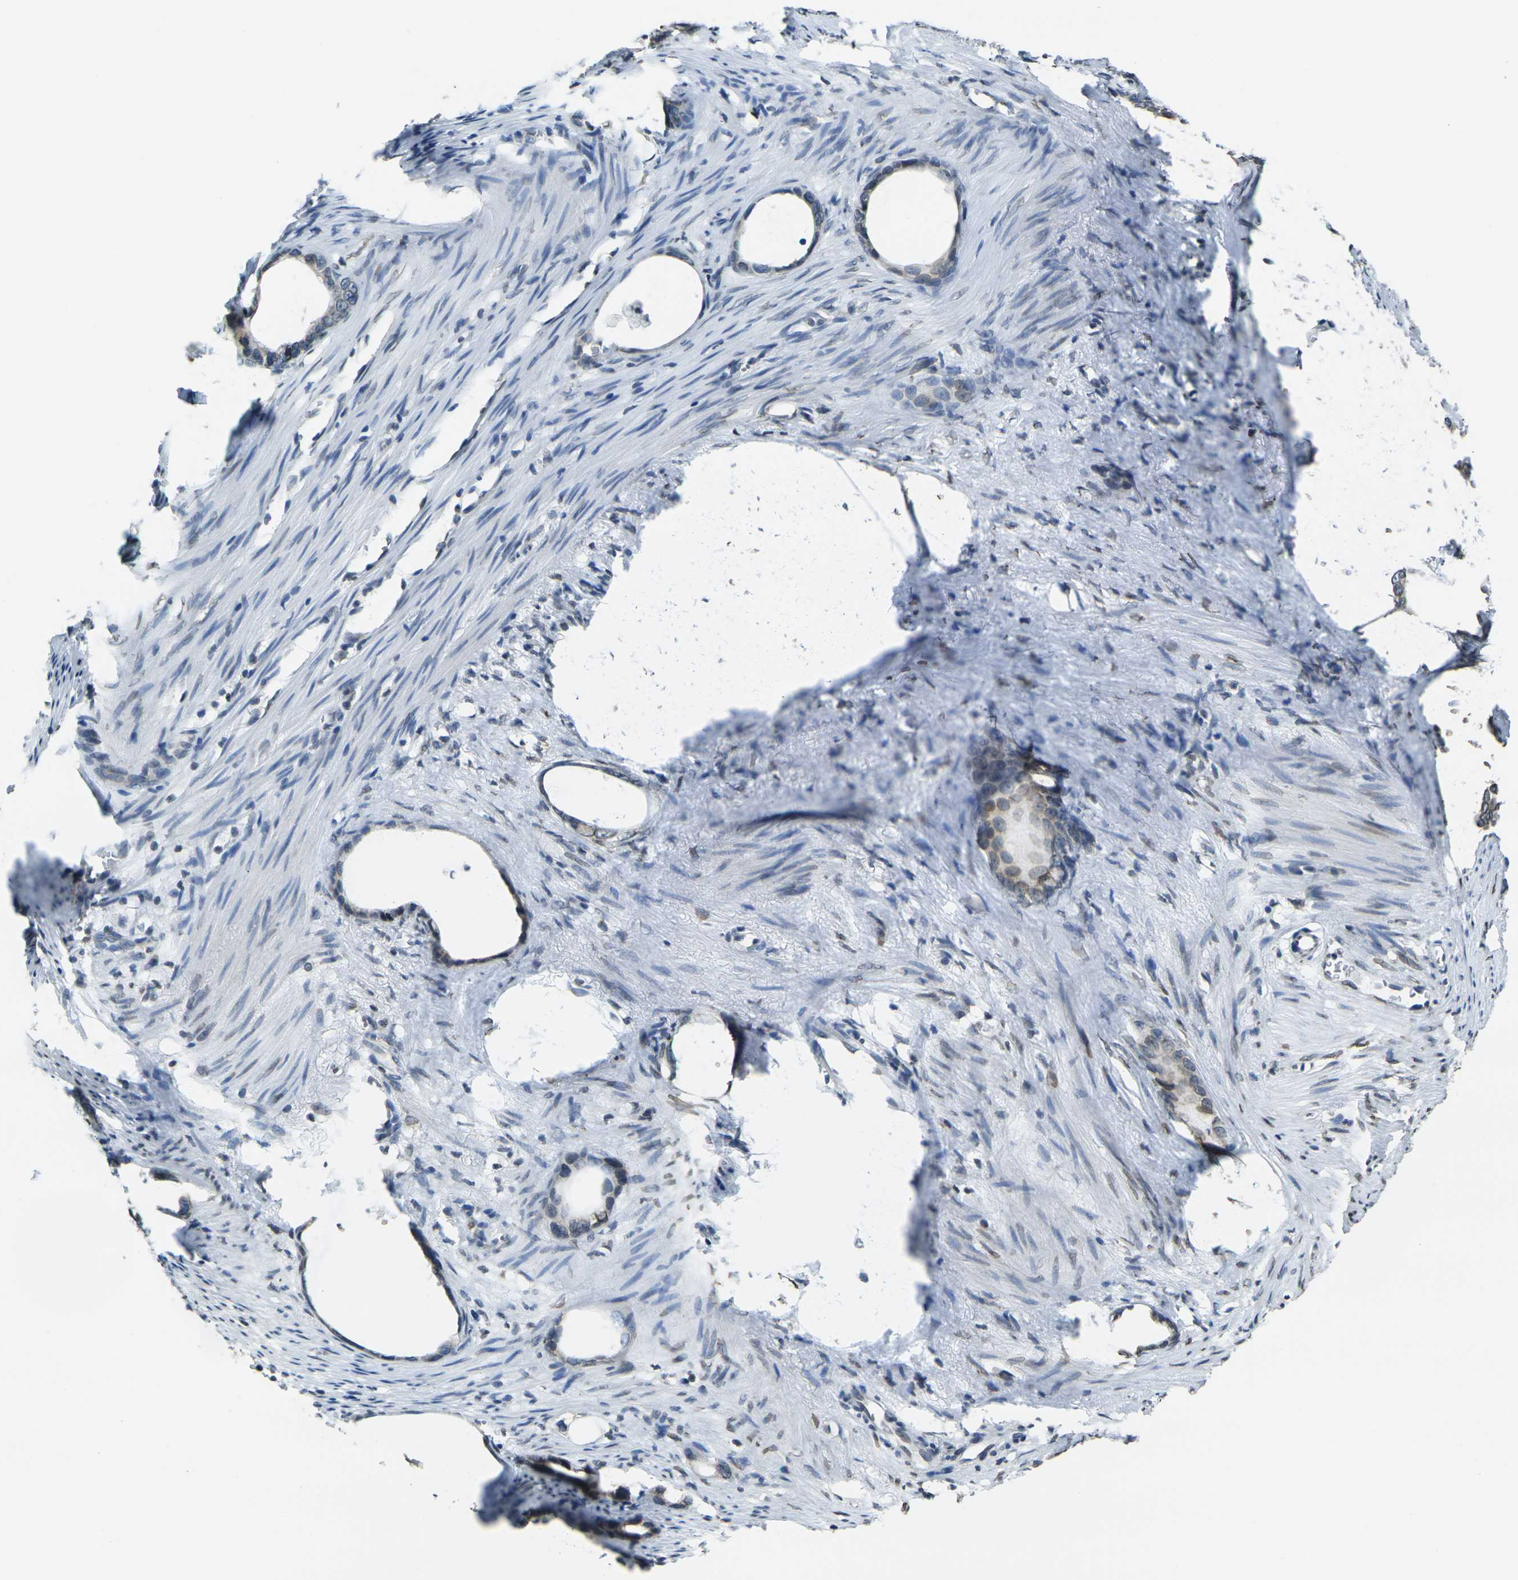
{"staining": {"intensity": "moderate", "quantity": "25%-75%", "location": "cytoplasmic/membranous,nuclear"}, "tissue": "stomach cancer", "cell_type": "Tumor cells", "image_type": "cancer", "snomed": [{"axis": "morphology", "description": "Adenocarcinoma, NOS"}, {"axis": "topography", "description": "Stomach"}], "caption": "Immunohistochemical staining of human stomach cancer shows medium levels of moderate cytoplasmic/membranous and nuclear protein positivity in approximately 25%-75% of tumor cells. Nuclei are stained in blue.", "gene": "BRDT", "patient": {"sex": "female", "age": 75}}